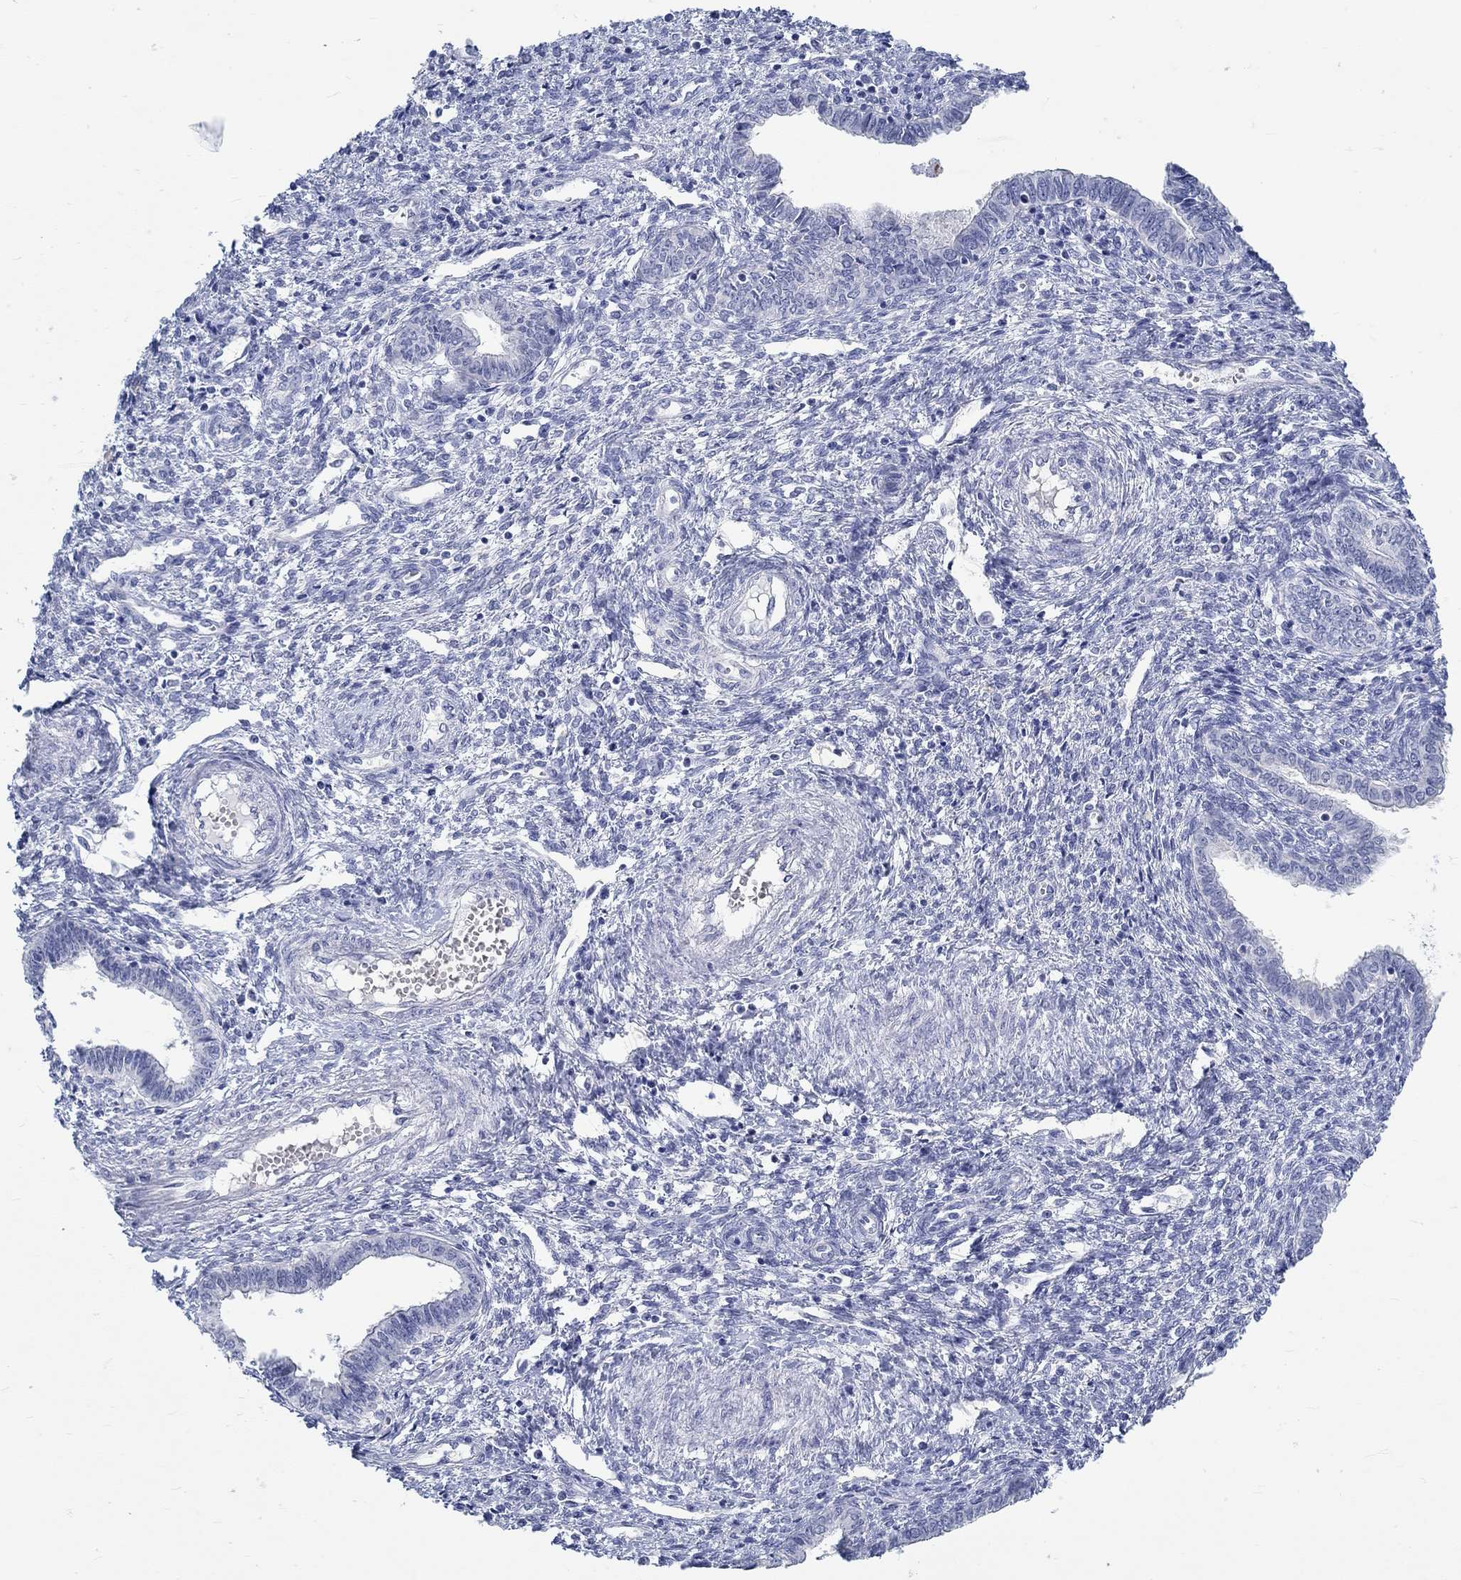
{"staining": {"intensity": "negative", "quantity": "none", "location": "none"}, "tissue": "cervical cancer", "cell_type": "Tumor cells", "image_type": "cancer", "snomed": [{"axis": "morphology", "description": "Adenocarcinoma, NOS"}, {"axis": "topography", "description": "Cervix"}], "caption": "Immunohistochemistry (IHC) histopathology image of neoplastic tissue: human cervical adenocarcinoma stained with DAB (3,3'-diaminobenzidine) exhibits no significant protein staining in tumor cells.", "gene": "GRIA3", "patient": {"sex": "female", "age": 42}}